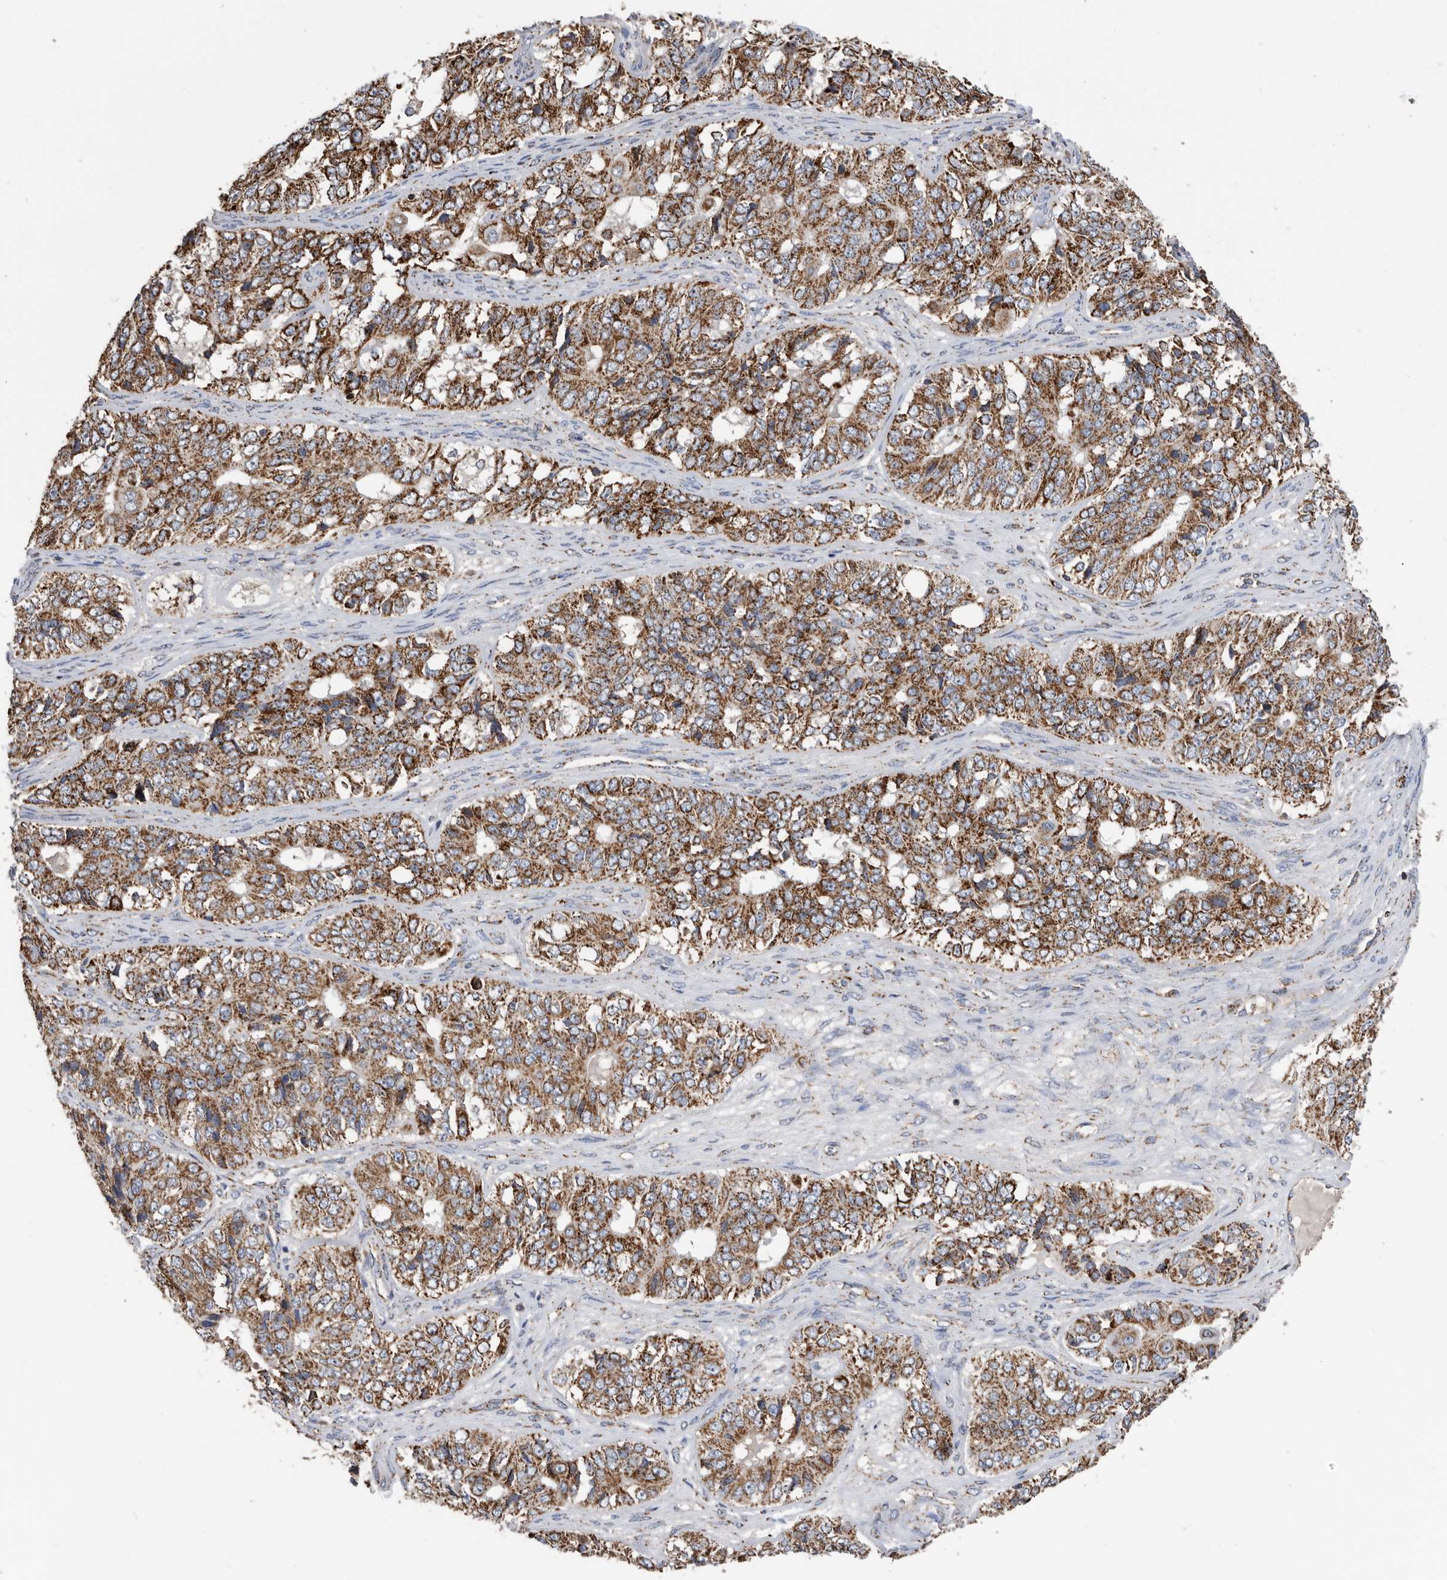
{"staining": {"intensity": "strong", "quantity": ">75%", "location": "cytoplasmic/membranous"}, "tissue": "ovarian cancer", "cell_type": "Tumor cells", "image_type": "cancer", "snomed": [{"axis": "morphology", "description": "Carcinoma, endometroid"}, {"axis": "topography", "description": "Ovary"}], "caption": "Ovarian endometroid carcinoma tissue displays strong cytoplasmic/membranous positivity in about >75% of tumor cells", "gene": "WFDC1", "patient": {"sex": "female", "age": 51}}